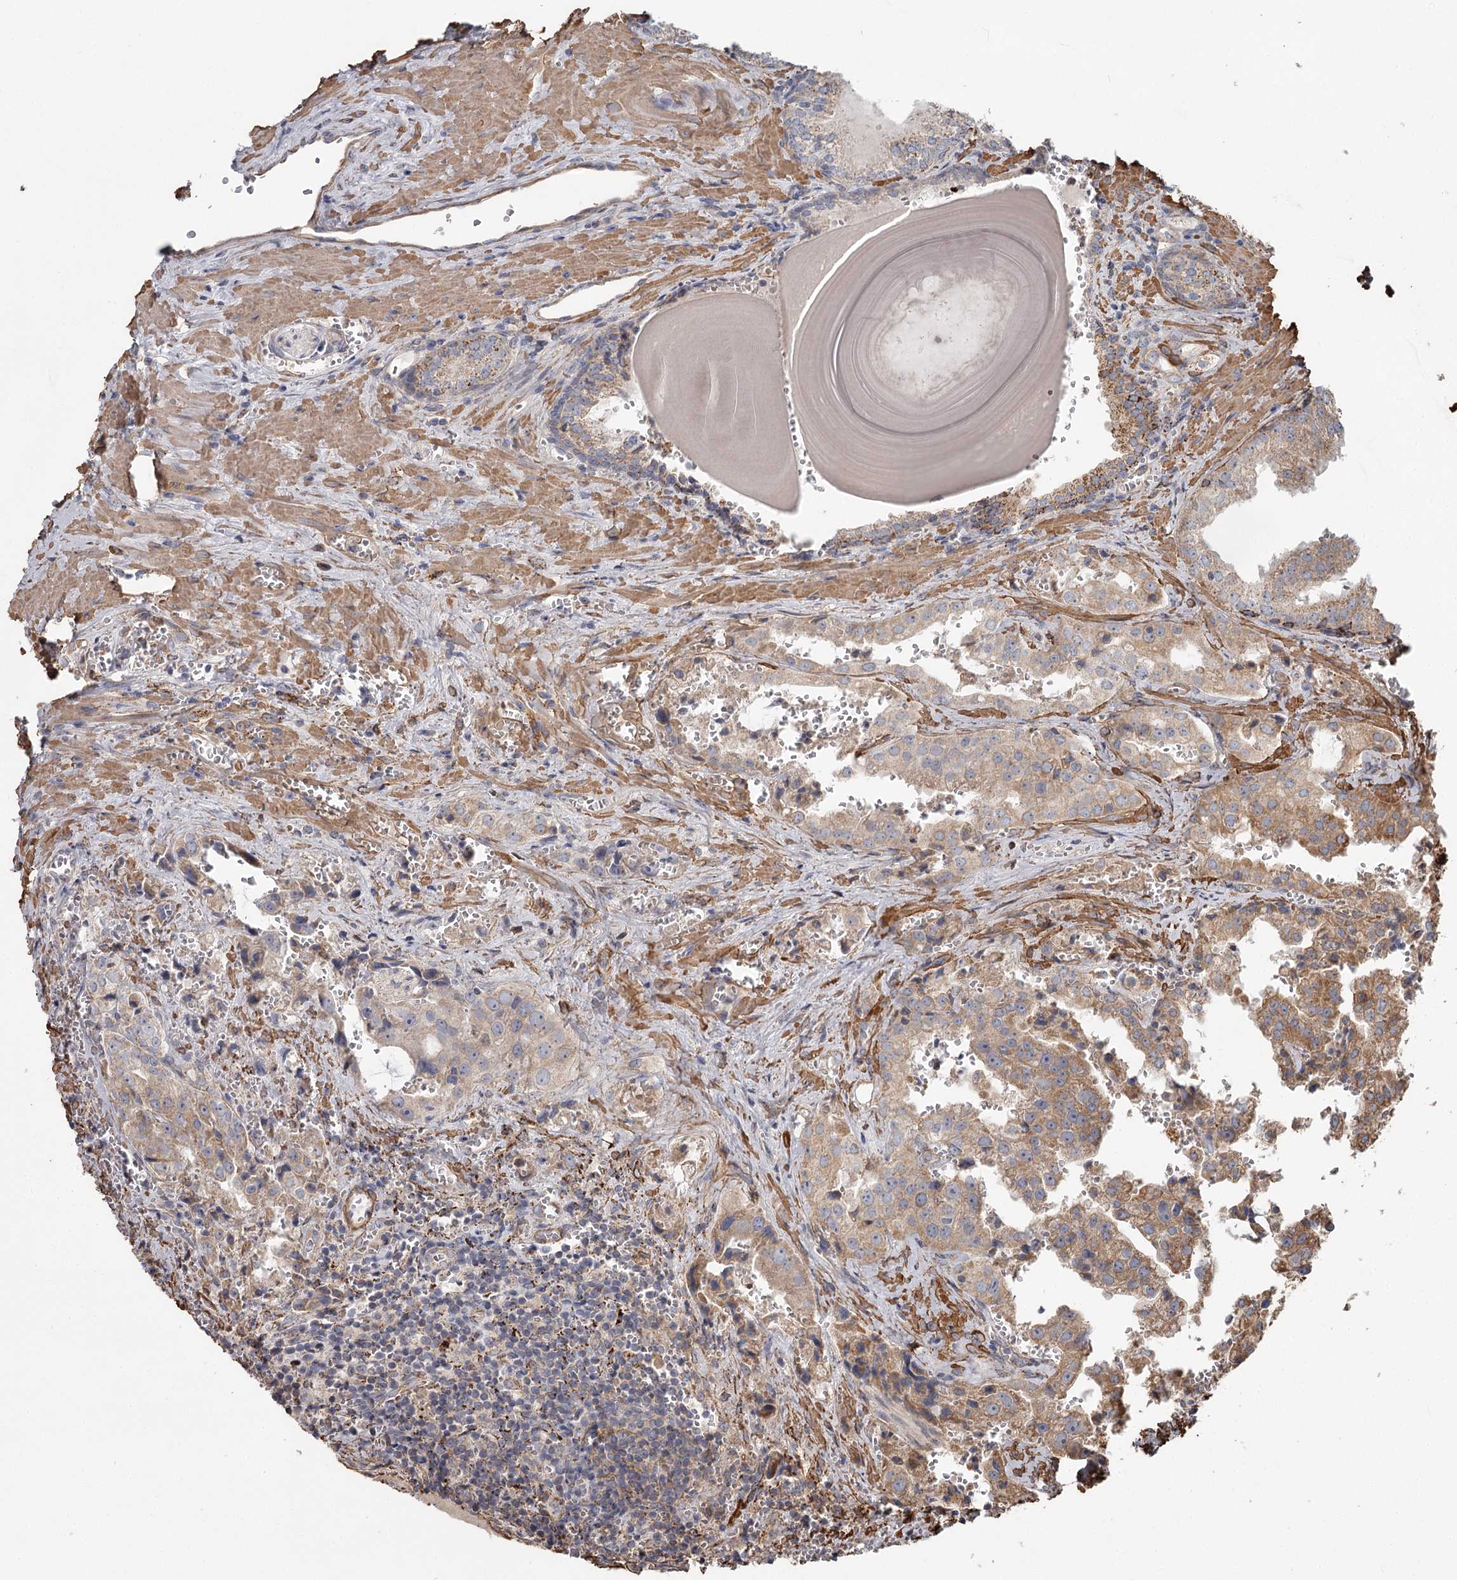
{"staining": {"intensity": "strong", "quantity": "<25%", "location": "cytoplasmic/membranous"}, "tissue": "prostate cancer", "cell_type": "Tumor cells", "image_type": "cancer", "snomed": [{"axis": "morphology", "description": "Adenocarcinoma, High grade"}, {"axis": "topography", "description": "Prostate"}], "caption": "Prostate cancer was stained to show a protein in brown. There is medium levels of strong cytoplasmic/membranous positivity in approximately <25% of tumor cells.", "gene": "DHRS9", "patient": {"sex": "male", "age": 68}}